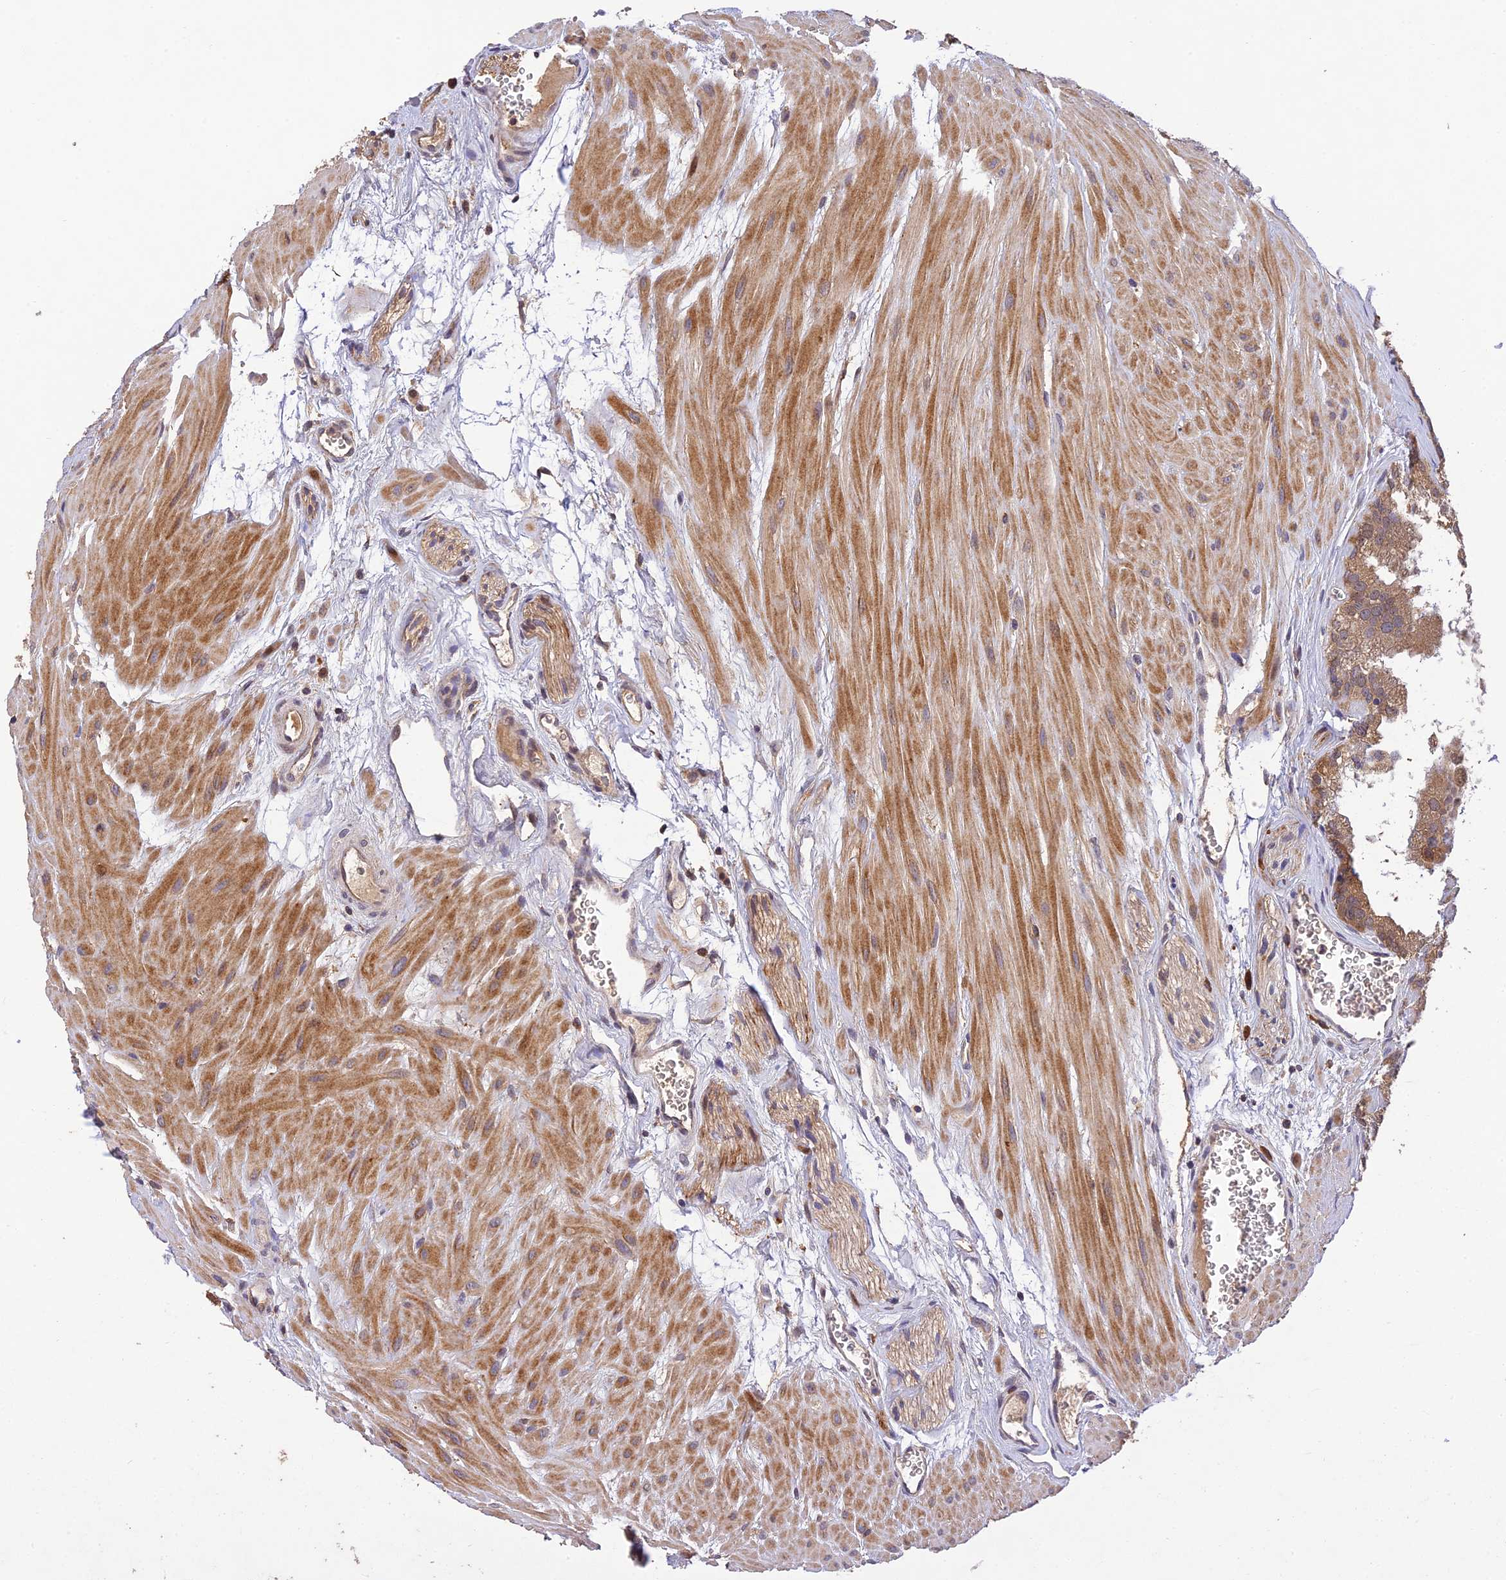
{"staining": {"intensity": "moderate", "quantity": ">75%", "location": "cytoplasmic/membranous"}, "tissue": "seminal vesicle", "cell_type": "Glandular cells", "image_type": "normal", "snomed": [{"axis": "morphology", "description": "Normal tissue, NOS"}, {"axis": "topography", "description": "Prostate"}, {"axis": "topography", "description": "Seminal veicle"}], "caption": "The histopathology image reveals immunohistochemical staining of benign seminal vesicle. There is moderate cytoplasmic/membranous positivity is seen in approximately >75% of glandular cells. (Brightfield microscopy of DAB IHC at high magnification).", "gene": "DENND5B", "patient": {"sex": "male", "age": 59}}